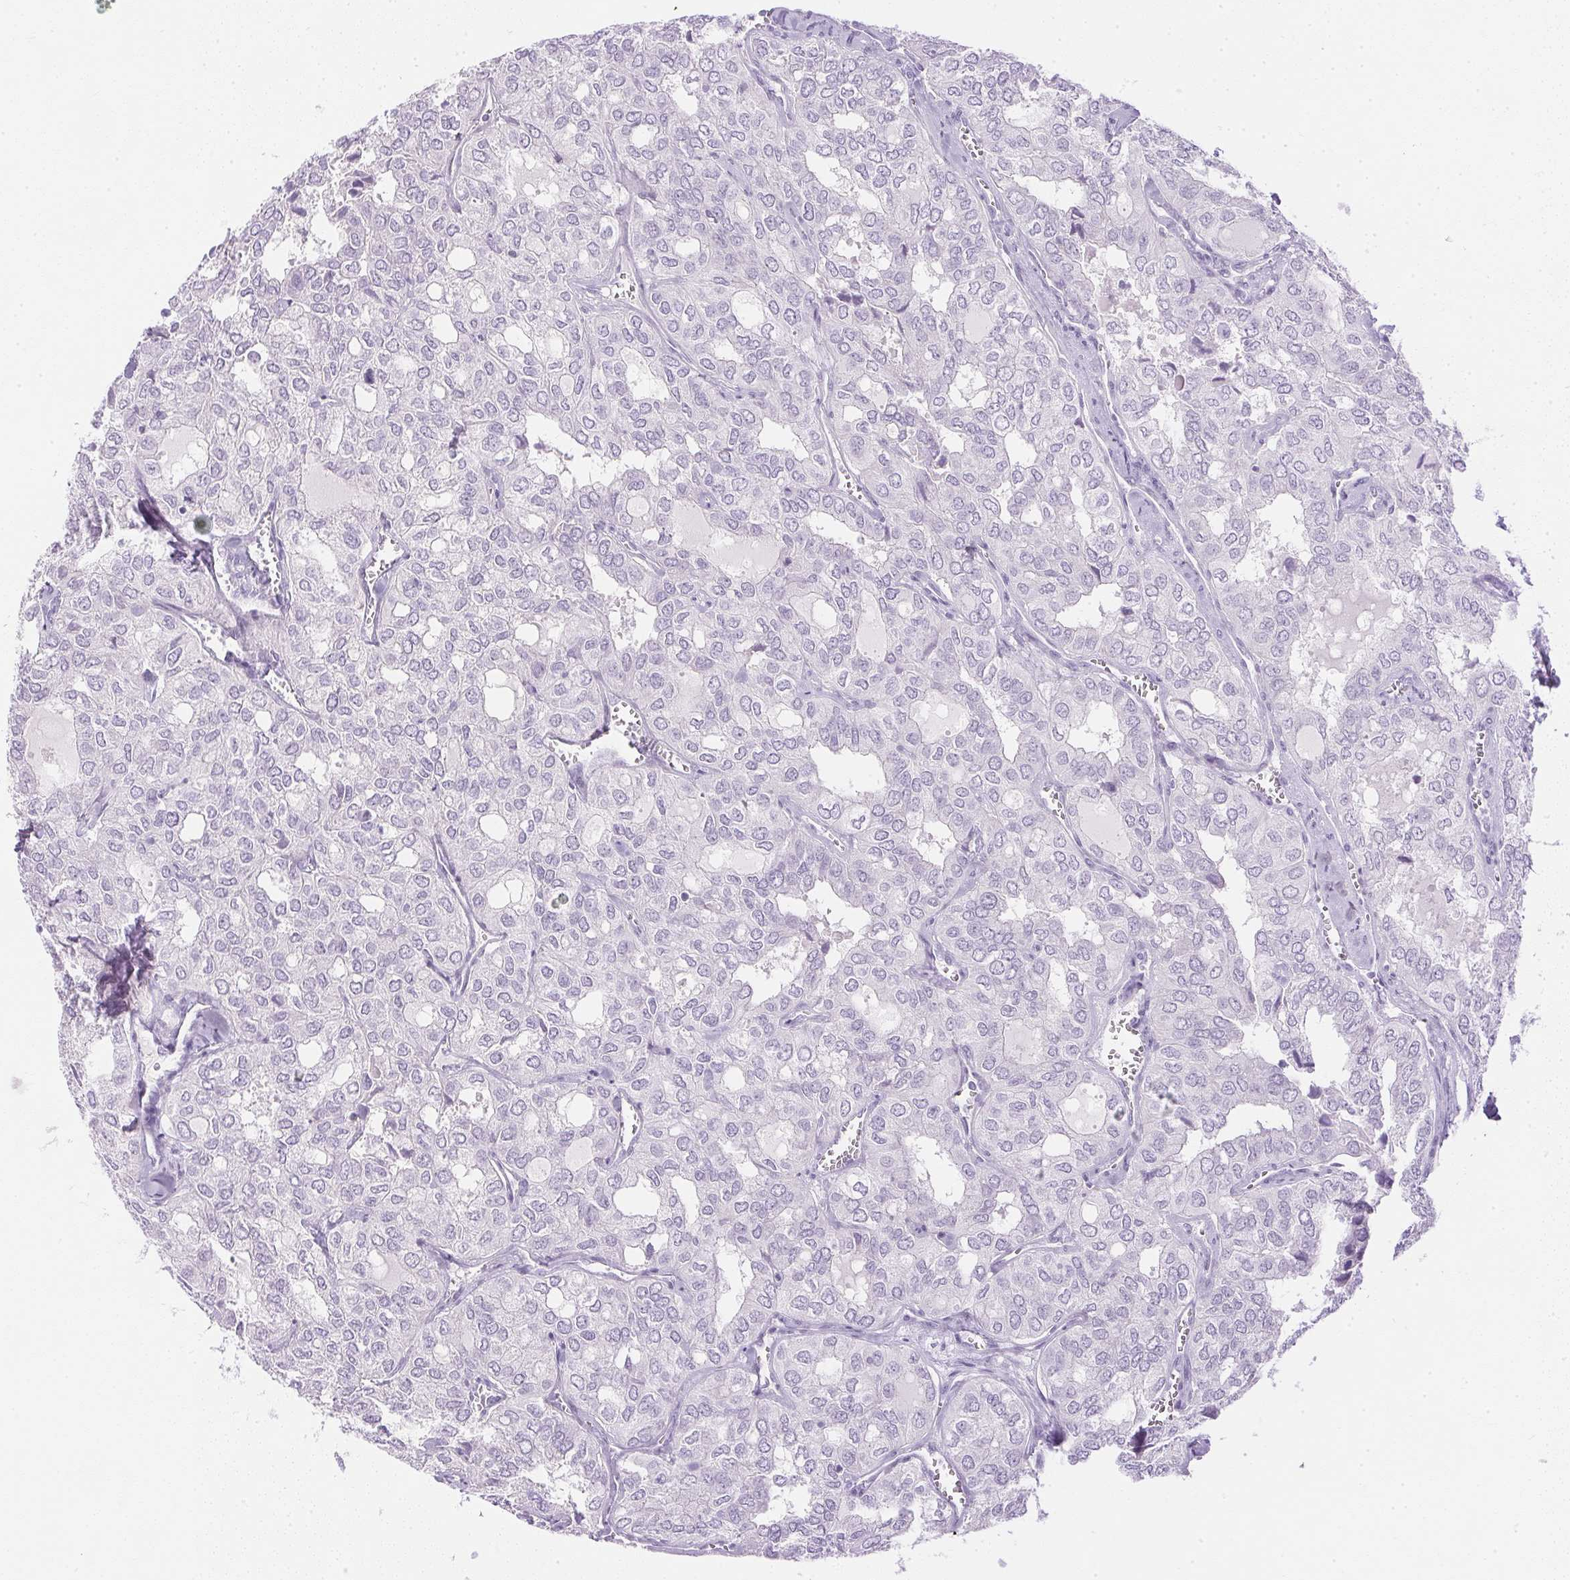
{"staining": {"intensity": "negative", "quantity": "none", "location": "none"}, "tissue": "thyroid cancer", "cell_type": "Tumor cells", "image_type": "cancer", "snomed": [{"axis": "morphology", "description": "Follicular adenoma carcinoma, NOS"}, {"axis": "topography", "description": "Thyroid gland"}], "caption": "The immunohistochemistry (IHC) photomicrograph has no significant staining in tumor cells of thyroid cancer (follicular adenoma carcinoma) tissue. (Brightfield microscopy of DAB (3,3'-diaminobenzidine) immunohistochemistry at high magnification).", "gene": "CTRL", "patient": {"sex": "male", "age": 75}}